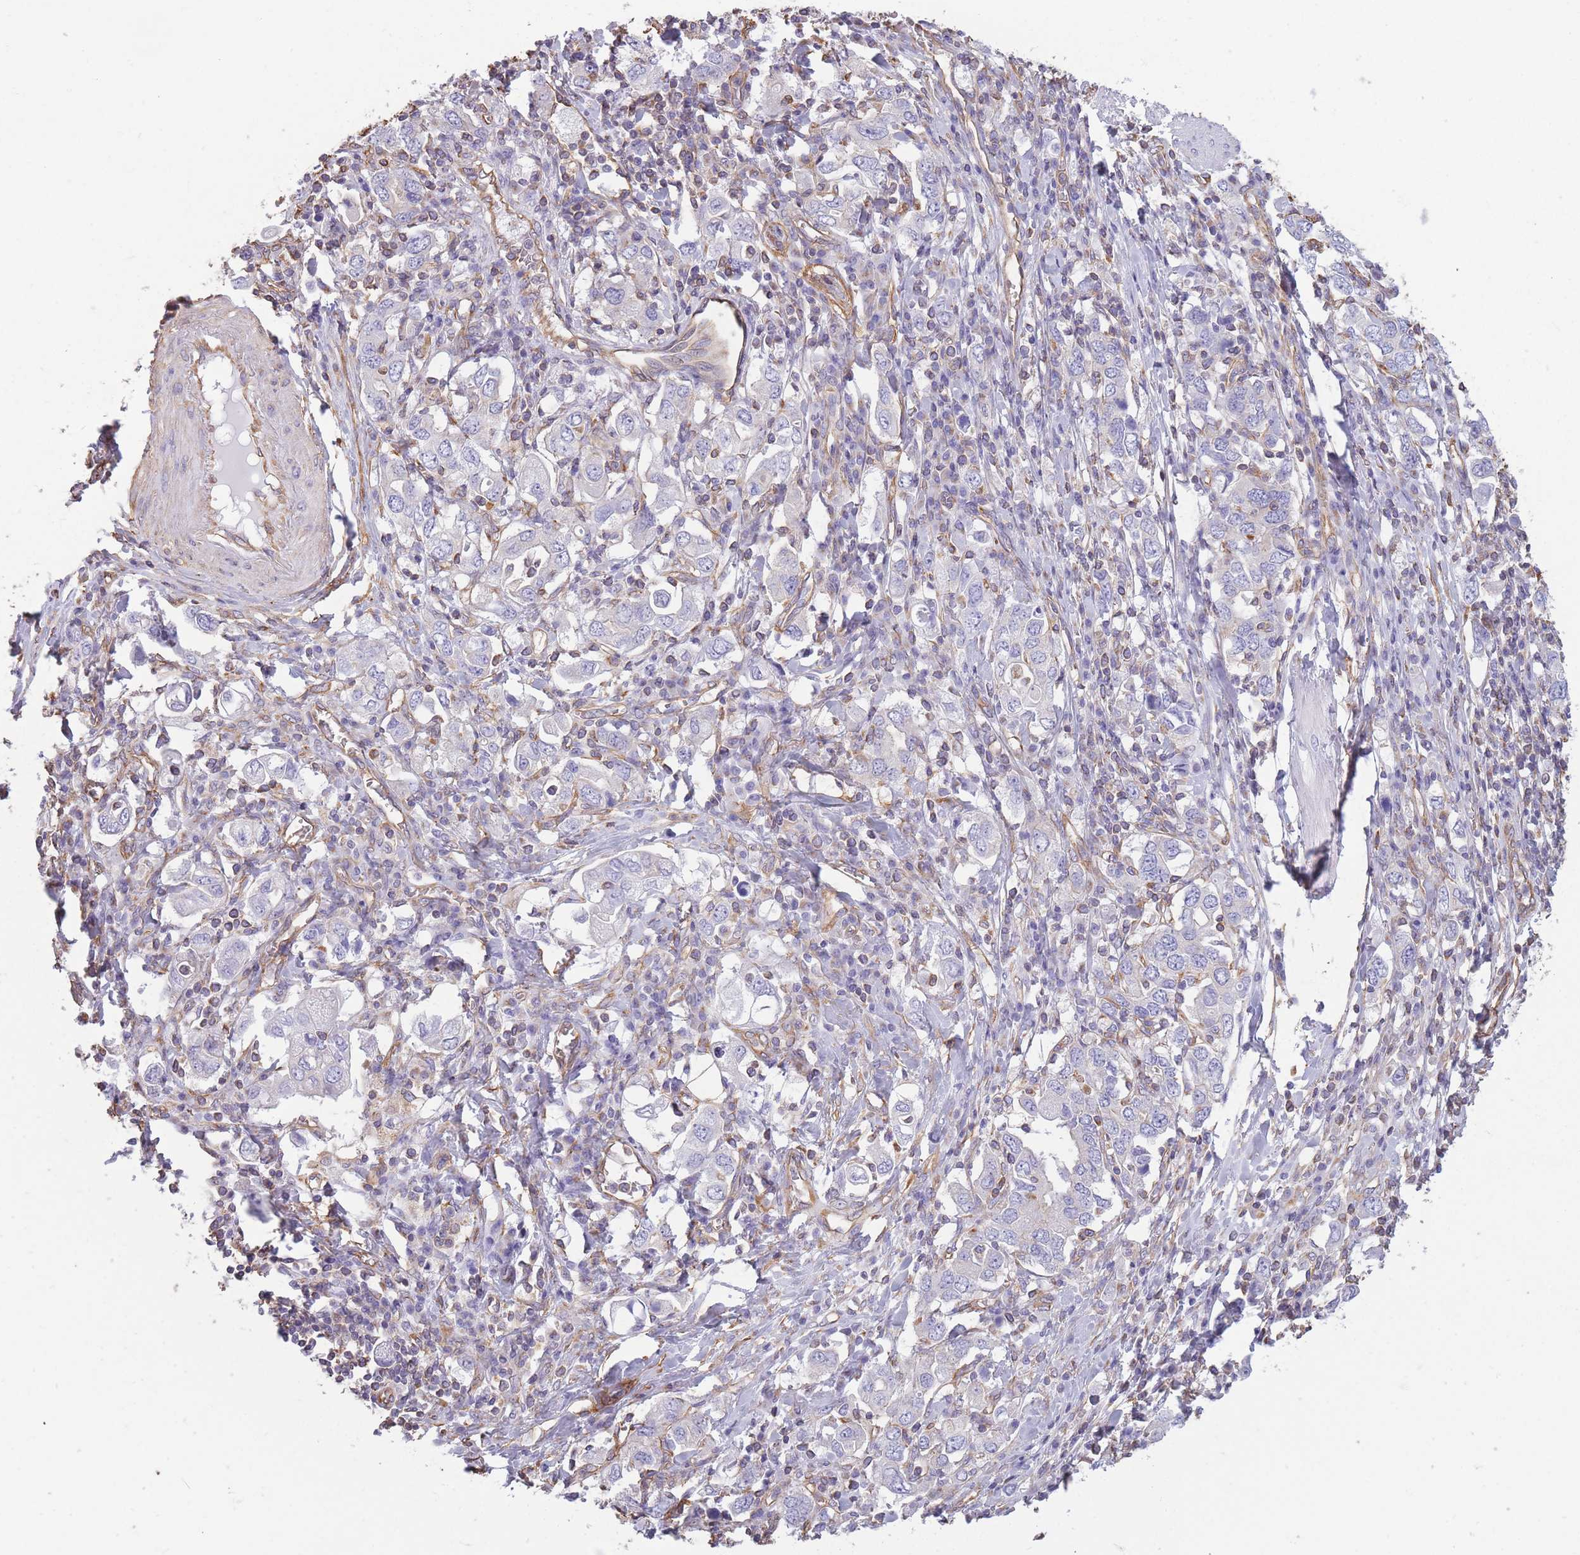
{"staining": {"intensity": "negative", "quantity": "none", "location": "none"}, "tissue": "stomach cancer", "cell_type": "Tumor cells", "image_type": "cancer", "snomed": [{"axis": "morphology", "description": "Adenocarcinoma, NOS"}, {"axis": "topography", "description": "Stomach, upper"}, {"axis": "topography", "description": "Stomach"}], "caption": "Histopathology image shows no protein staining in tumor cells of stomach adenocarcinoma tissue.", "gene": "ADD1", "patient": {"sex": "male", "age": 62}}